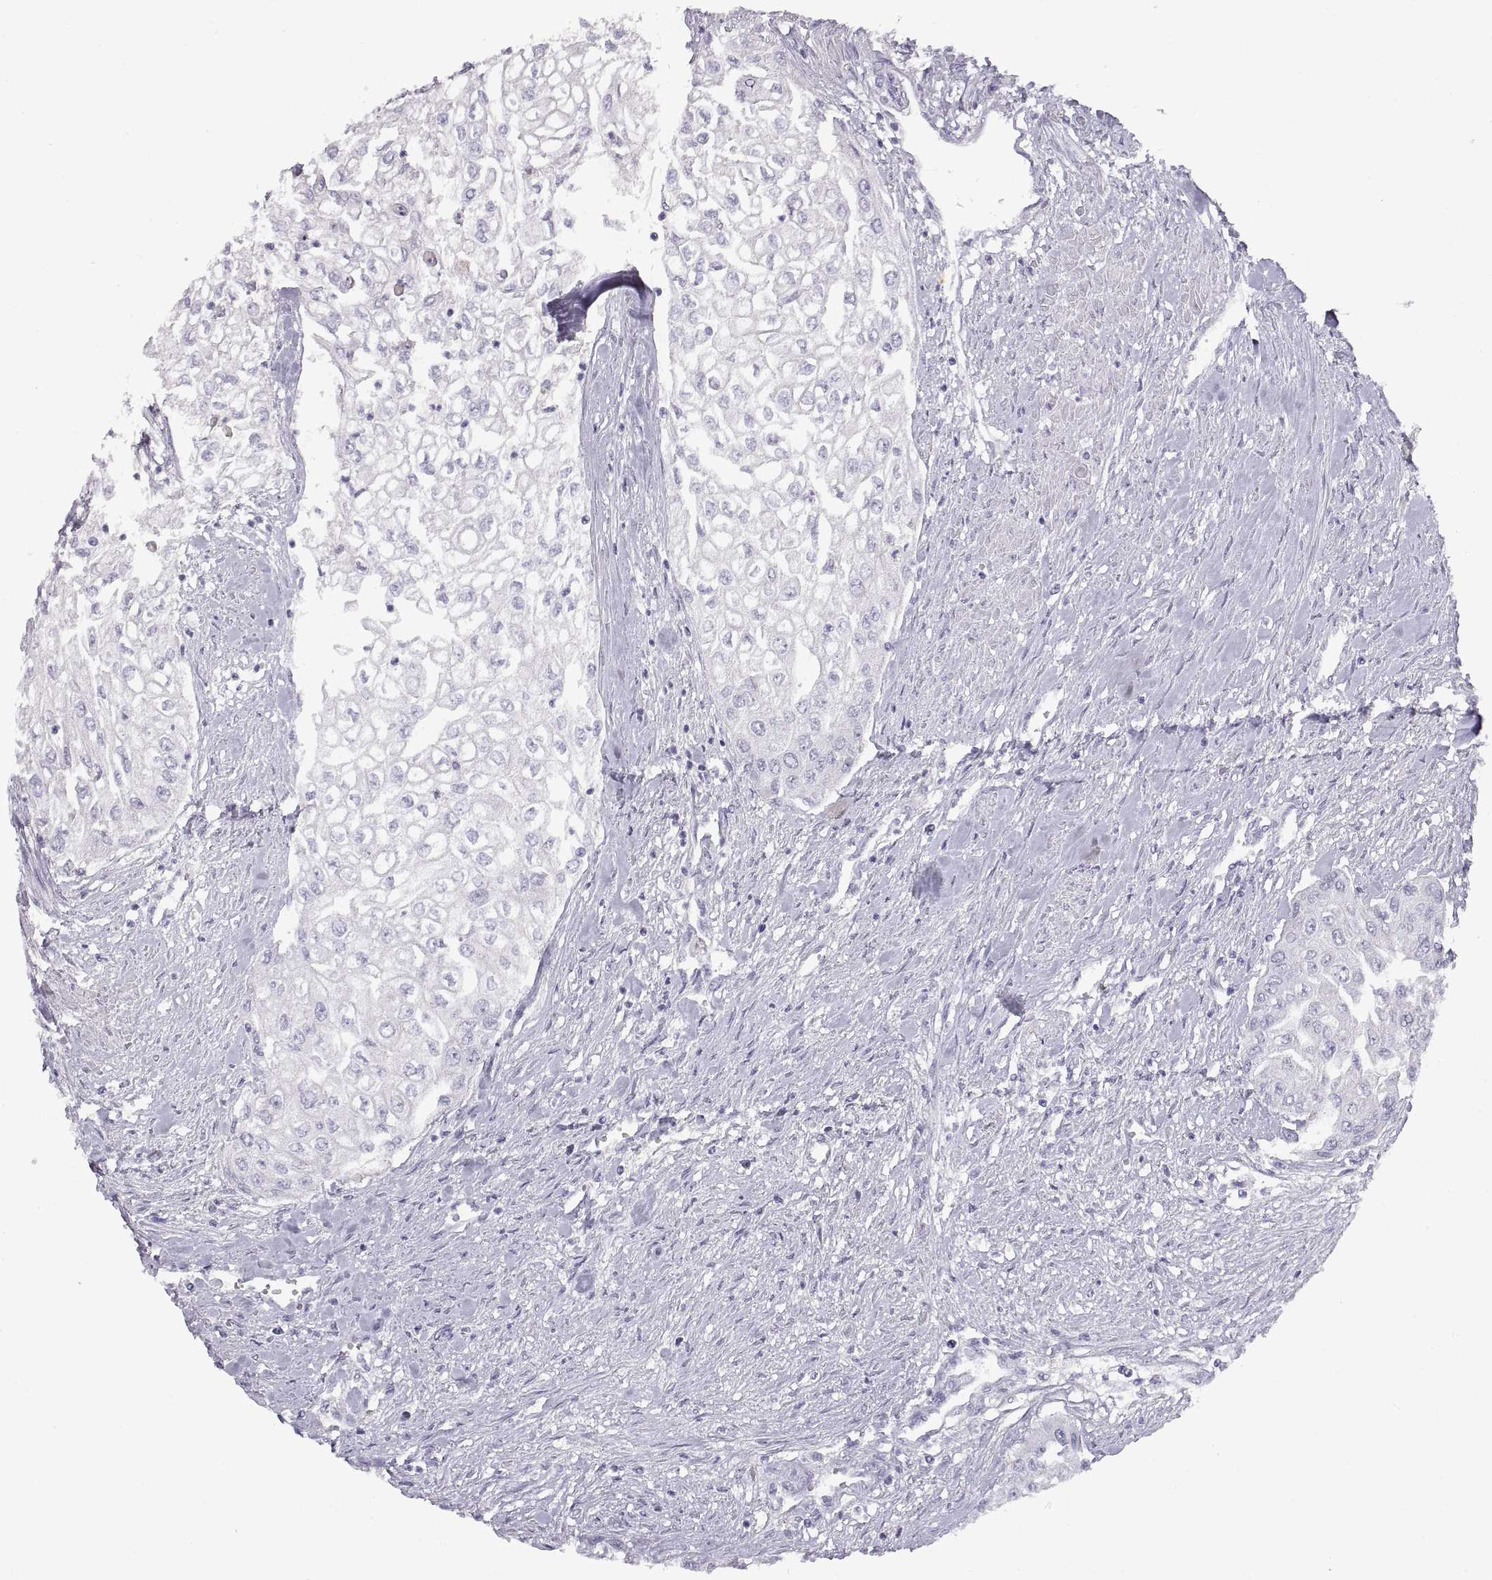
{"staining": {"intensity": "negative", "quantity": "none", "location": "none"}, "tissue": "urothelial cancer", "cell_type": "Tumor cells", "image_type": "cancer", "snomed": [{"axis": "morphology", "description": "Urothelial carcinoma, High grade"}, {"axis": "topography", "description": "Urinary bladder"}], "caption": "Urothelial cancer was stained to show a protein in brown. There is no significant positivity in tumor cells. (Immunohistochemistry, brightfield microscopy, high magnification).", "gene": "CRYBB3", "patient": {"sex": "male", "age": 62}}